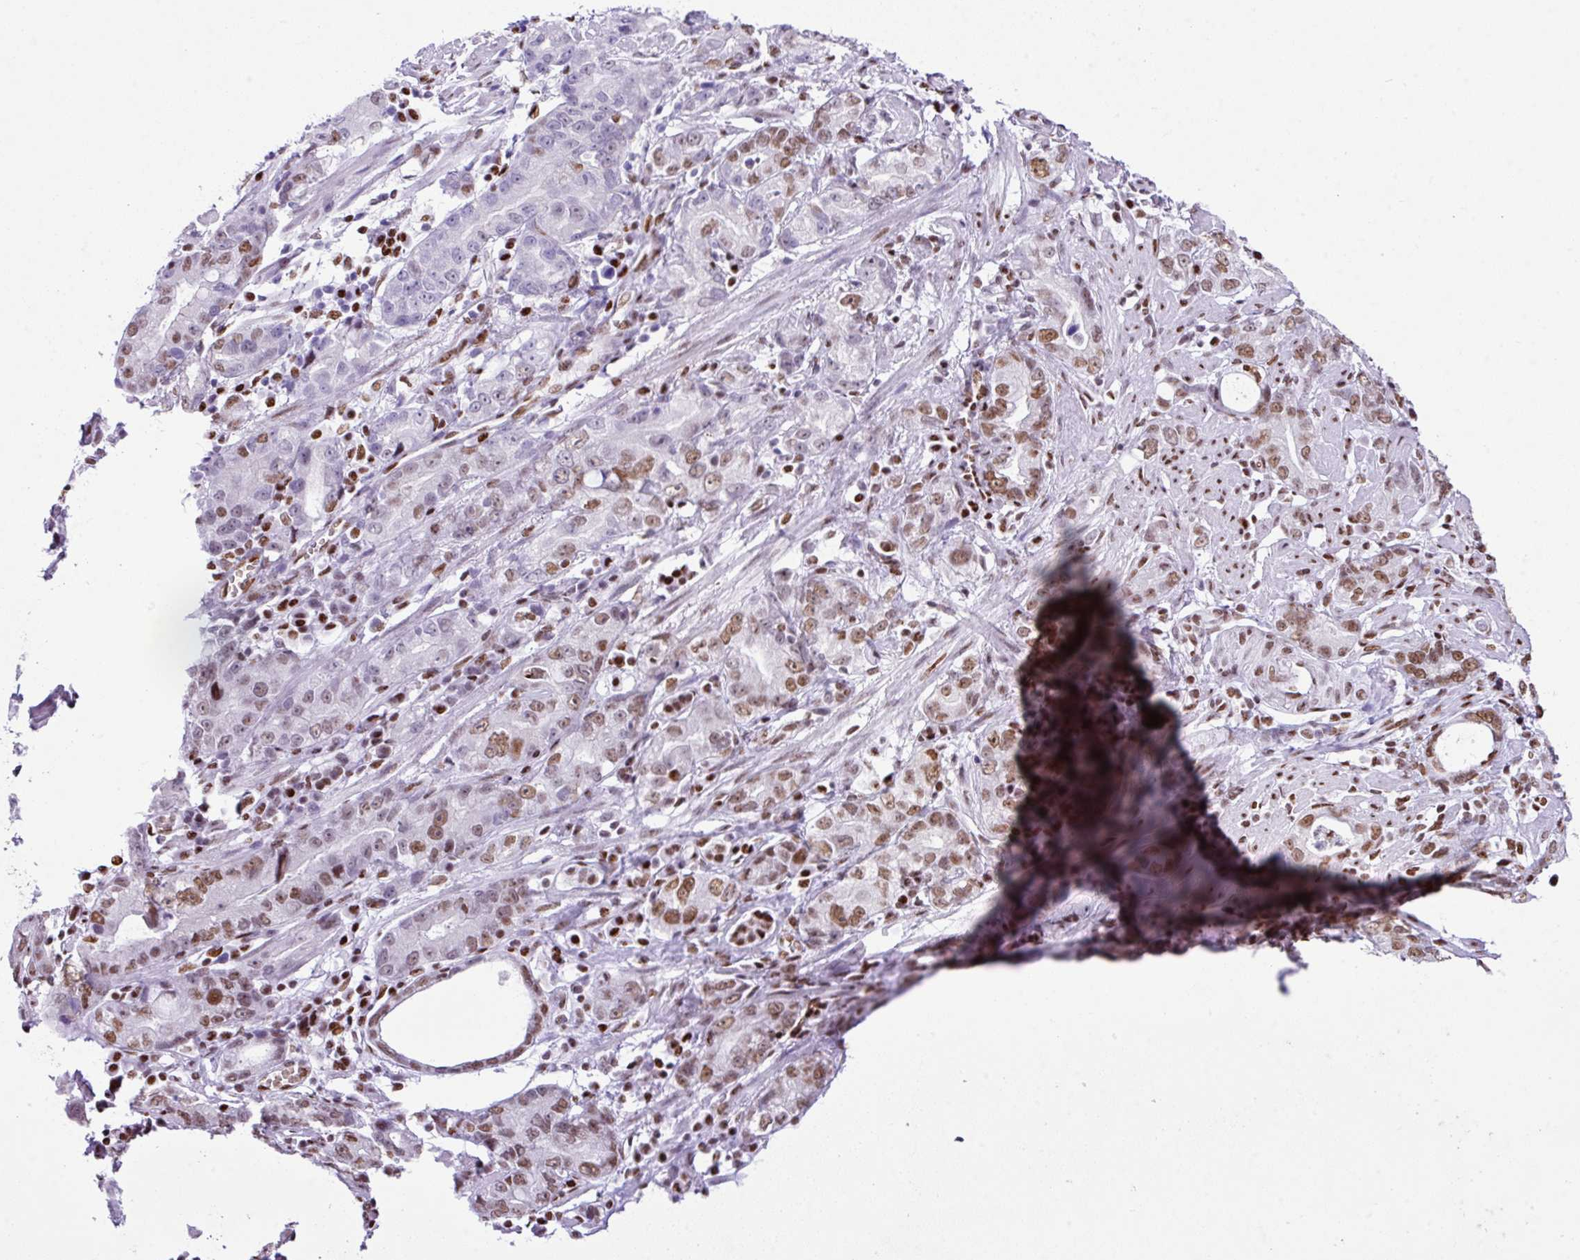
{"staining": {"intensity": "moderate", "quantity": "25%-75%", "location": "nuclear"}, "tissue": "stomach cancer", "cell_type": "Tumor cells", "image_type": "cancer", "snomed": [{"axis": "morphology", "description": "Adenocarcinoma, NOS"}, {"axis": "topography", "description": "Stomach"}], "caption": "Immunohistochemistry (DAB (3,3'-diaminobenzidine)) staining of stomach adenocarcinoma reveals moderate nuclear protein staining in about 25%-75% of tumor cells. (DAB (3,3'-diaminobenzidine) IHC with brightfield microscopy, high magnification).", "gene": "RARG", "patient": {"sex": "male", "age": 55}}